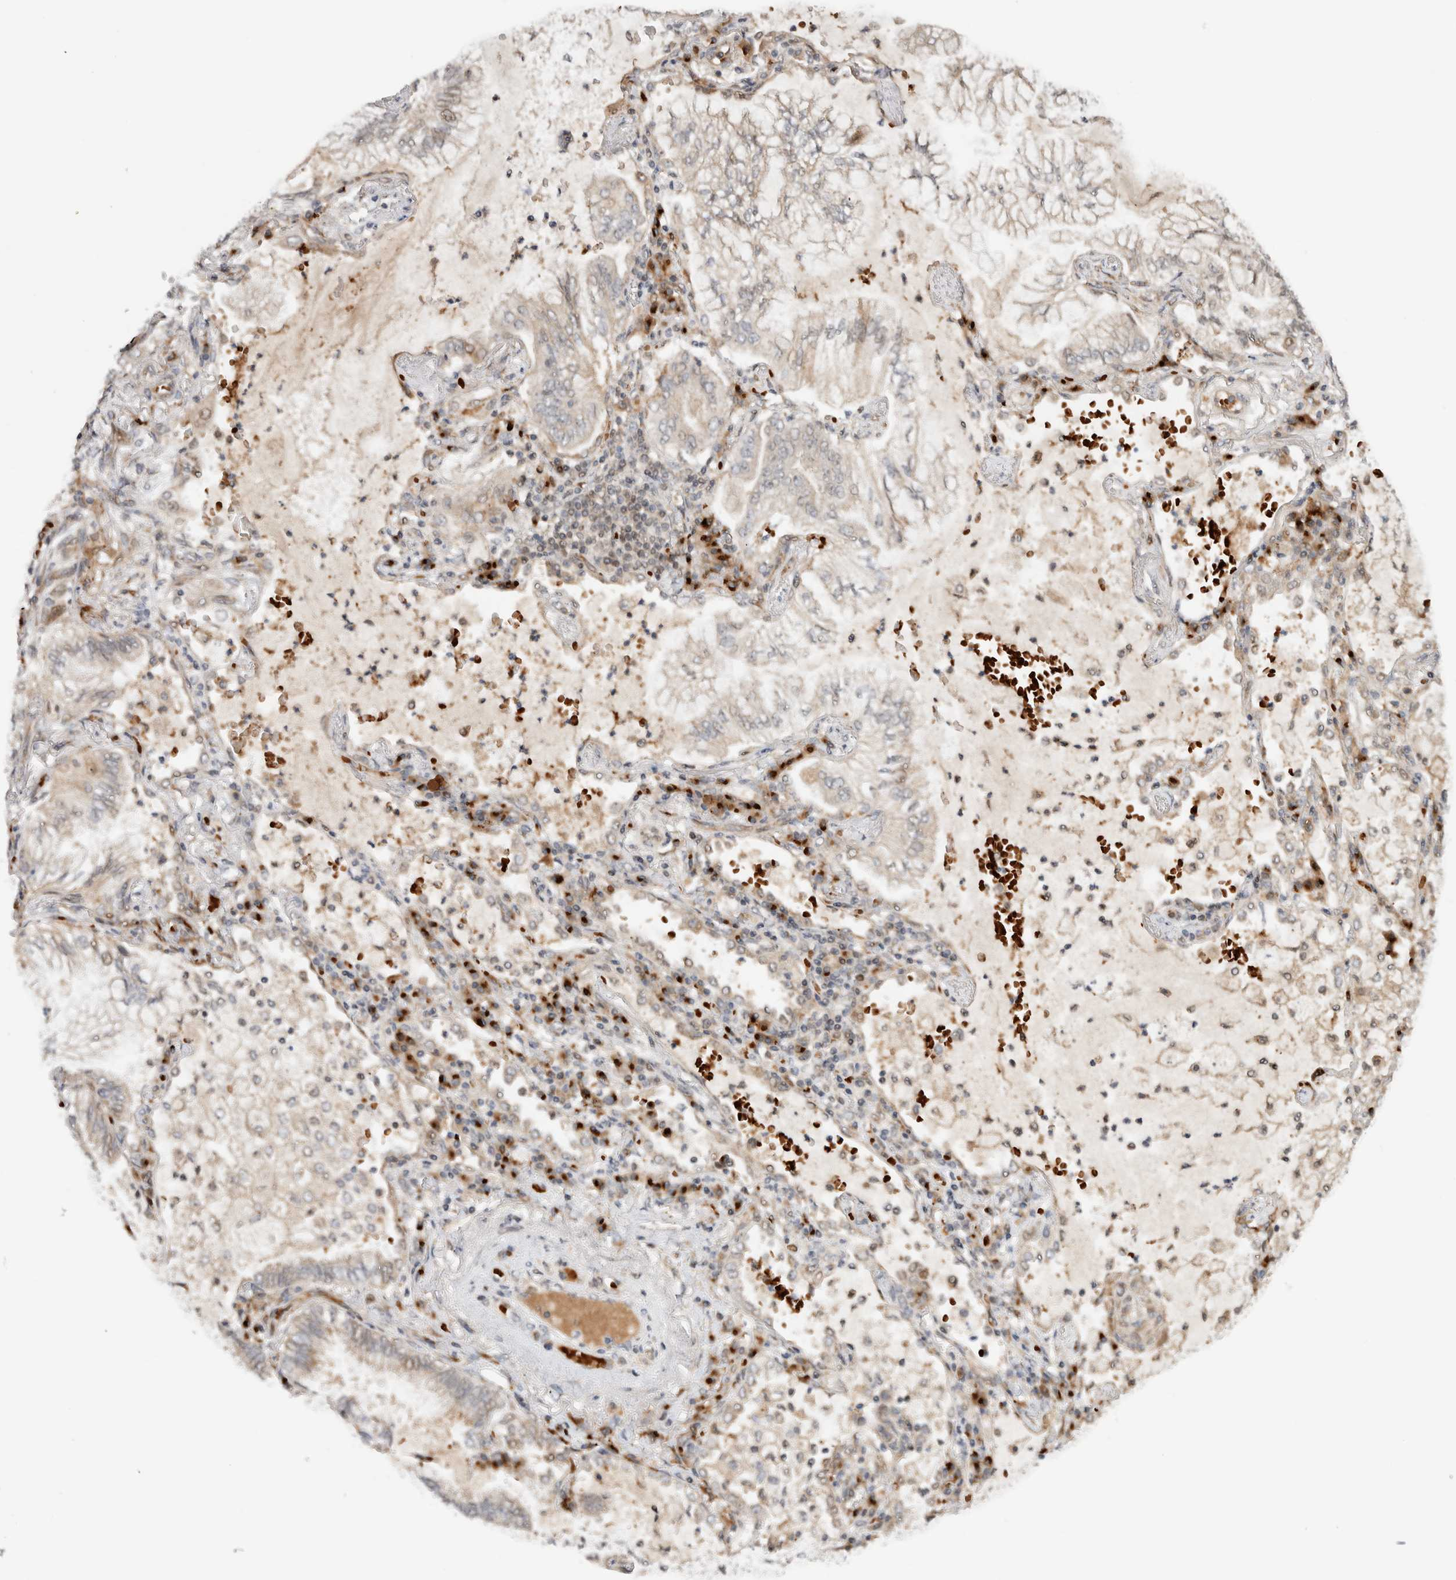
{"staining": {"intensity": "moderate", "quantity": "25%-75%", "location": "cytoplasmic/membranous,nuclear"}, "tissue": "lung cancer", "cell_type": "Tumor cells", "image_type": "cancer", "snomed": [{"axis": "morphology", "description": "Adenocarcinoma, NOS"}, {"axis": "topography", "description": "Lung"}], "caption": "Protein expression analysis of adenocarcinoma (lung) demonstrates moderate cytoplasmic/membranous and nuclear staining in approximately 25%-75% of tumor cells.", "gene": "OTUD6B", "patient": {"sex": "female", "age": 70}}